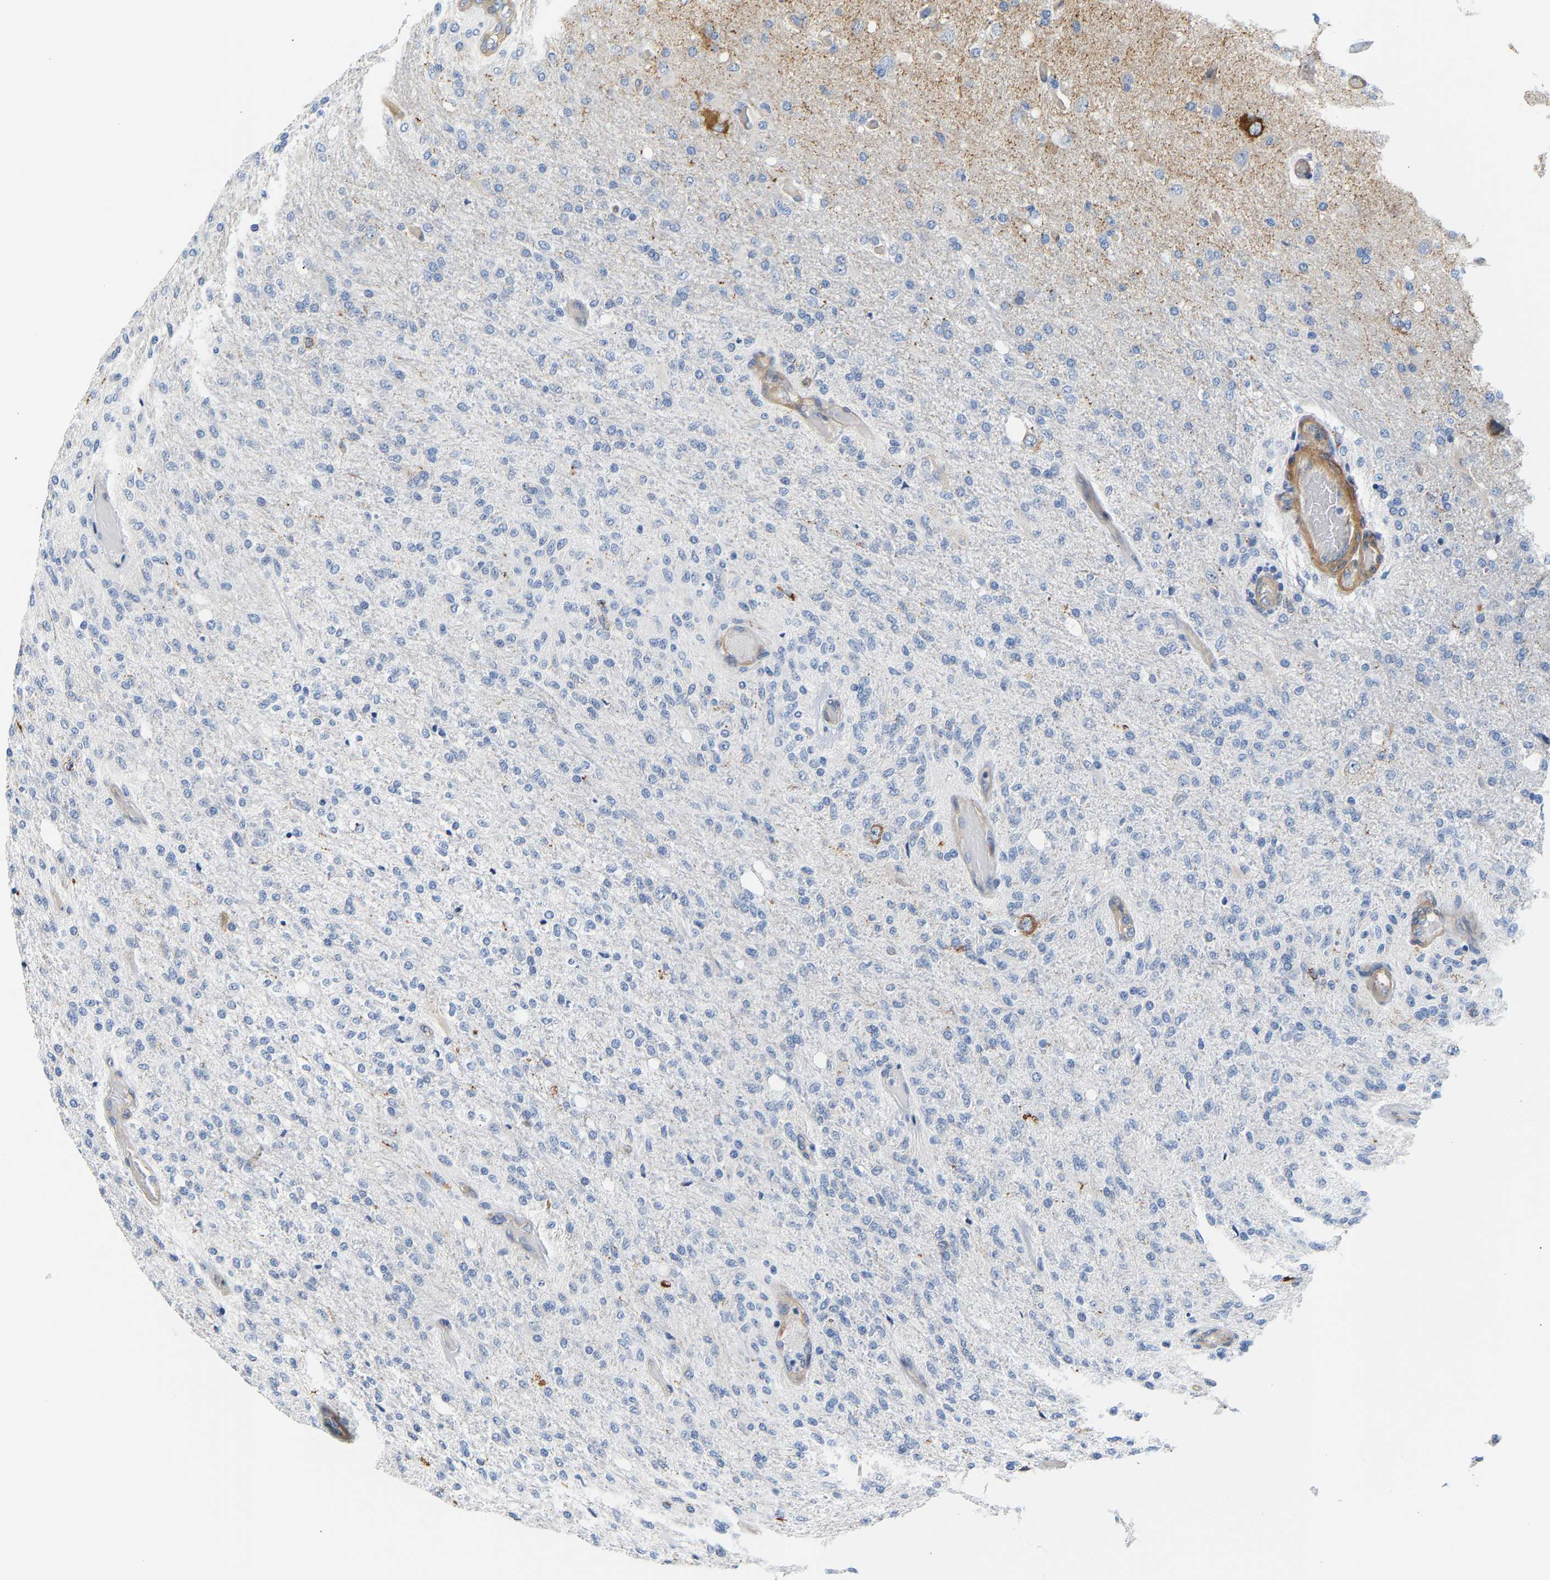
{"staining": {"intensity": "negative", "quantity": "none", "location": "none"}, "tissue": "glioma", "cell_type": "Tumor cells", "image_type": "cancer", "snomed": [{"axis": "morphology", "description": "Normal tissue, NOS"}, {"axis": "morphology", "description": "Glioma, malignant, High grade"}, {"axis": "topography", "description": "Cerebral cortex"}], "caption": "Tumor cells show no significant protein staining in malignant glioma (high-grade).", "gene": "PAWR", "patient": {"sex": "male", "age": 77}}